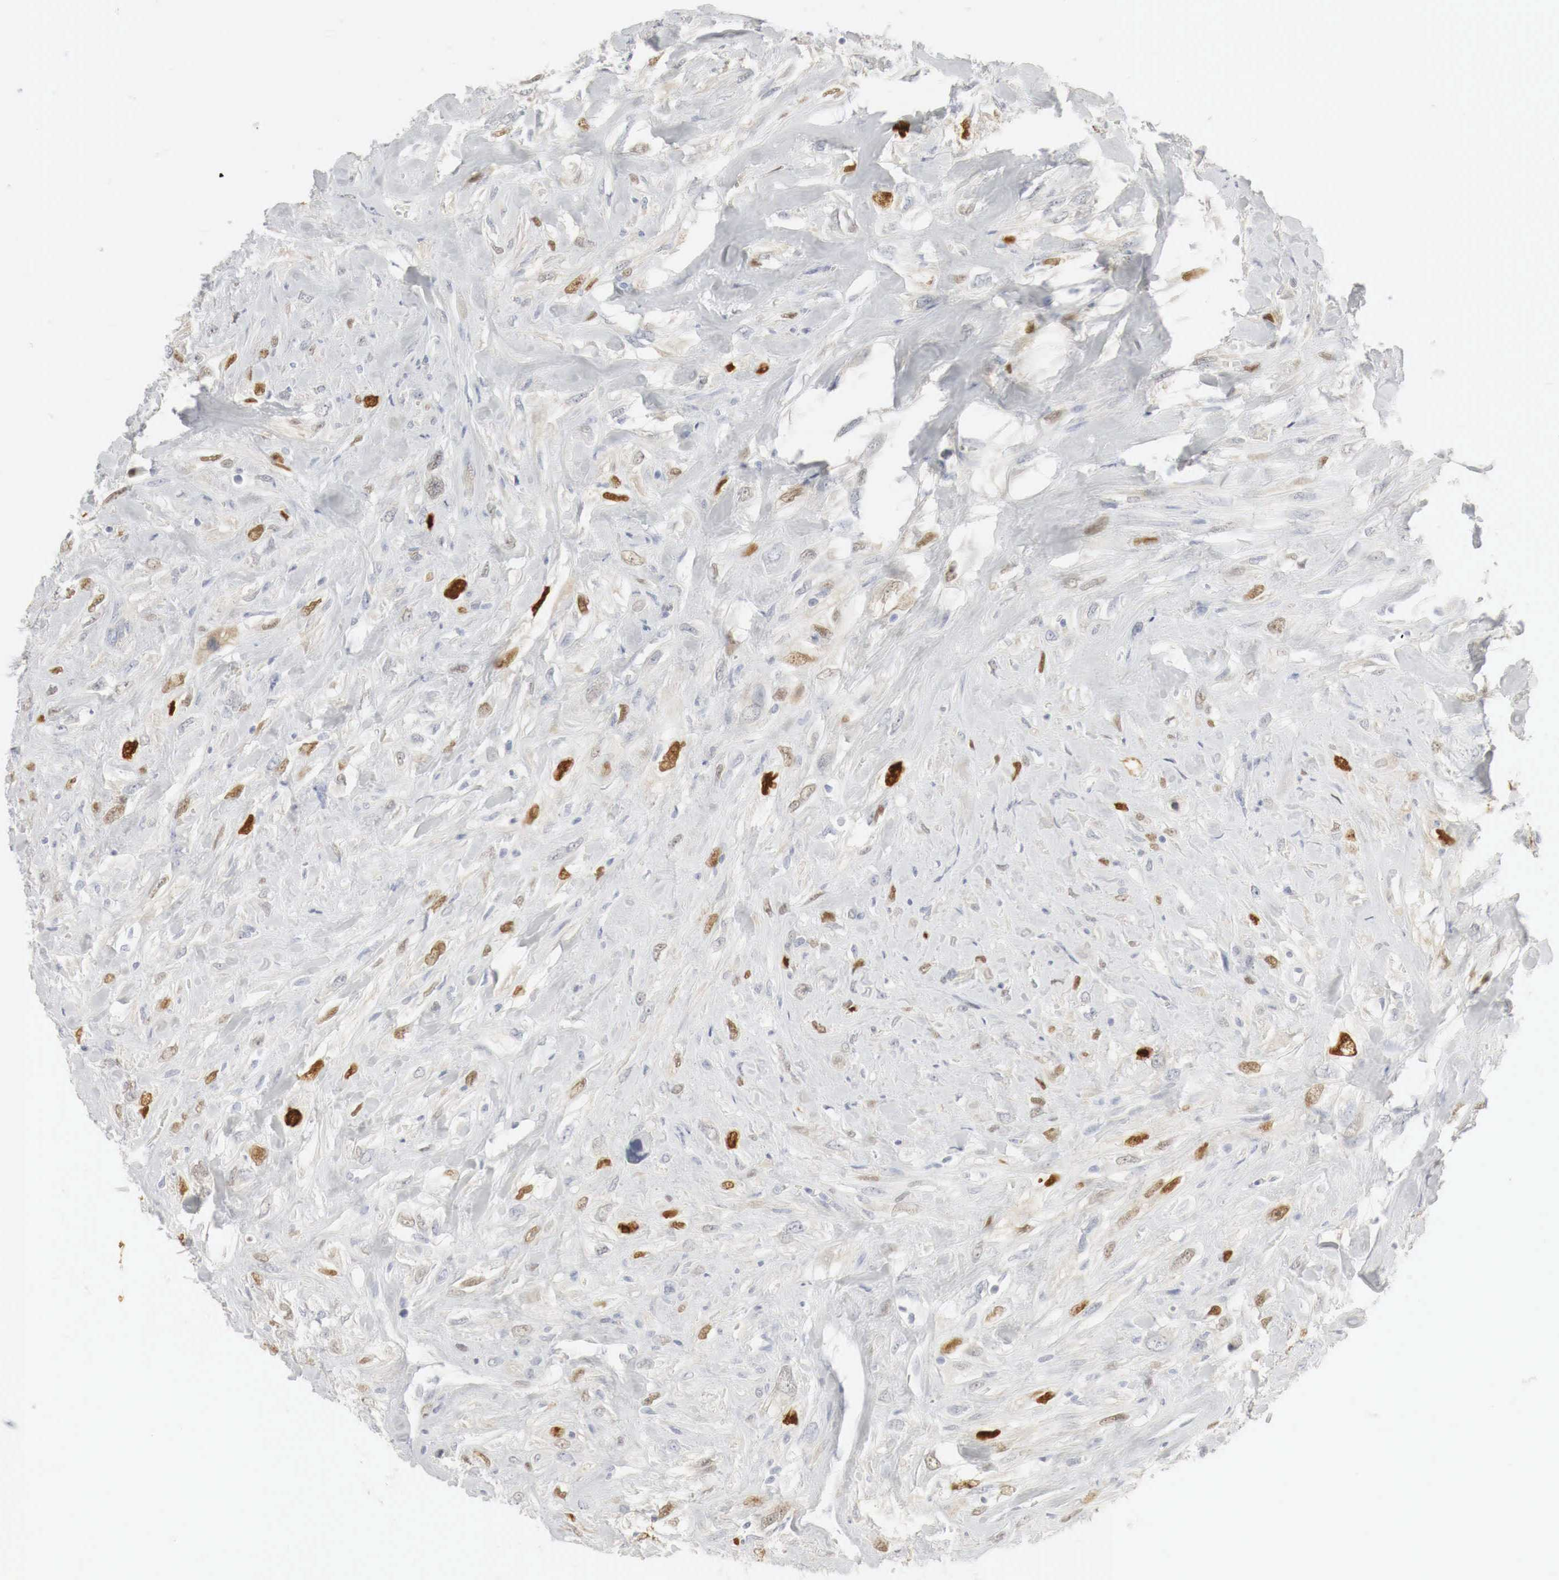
{"staining": {"intensity": "weak", "quantity": "25%-75%", "location": "cytoplasmic/membranous,nuclear"}, "tissue": "breast cancer", "cell_type": "Tumor cells", "image_type": "cancer", "snomed": [{"axis": "morphology", "description": "Neoplasm, malignant, NOS"}, {"axis": "topography", "description": "Breast"}], "caption": "Immunohistochemical staining of human malignant neoplasm (breast) exhibits low levels of weak cytoplasmic/membranous and nuclear protein staining in about 25%-75% of tumor cells. (DAB IHC, brown staining for protein, blue staining for nuclei).", "gene": "TP63", "patient": {"sex": "female", "age": 50}}